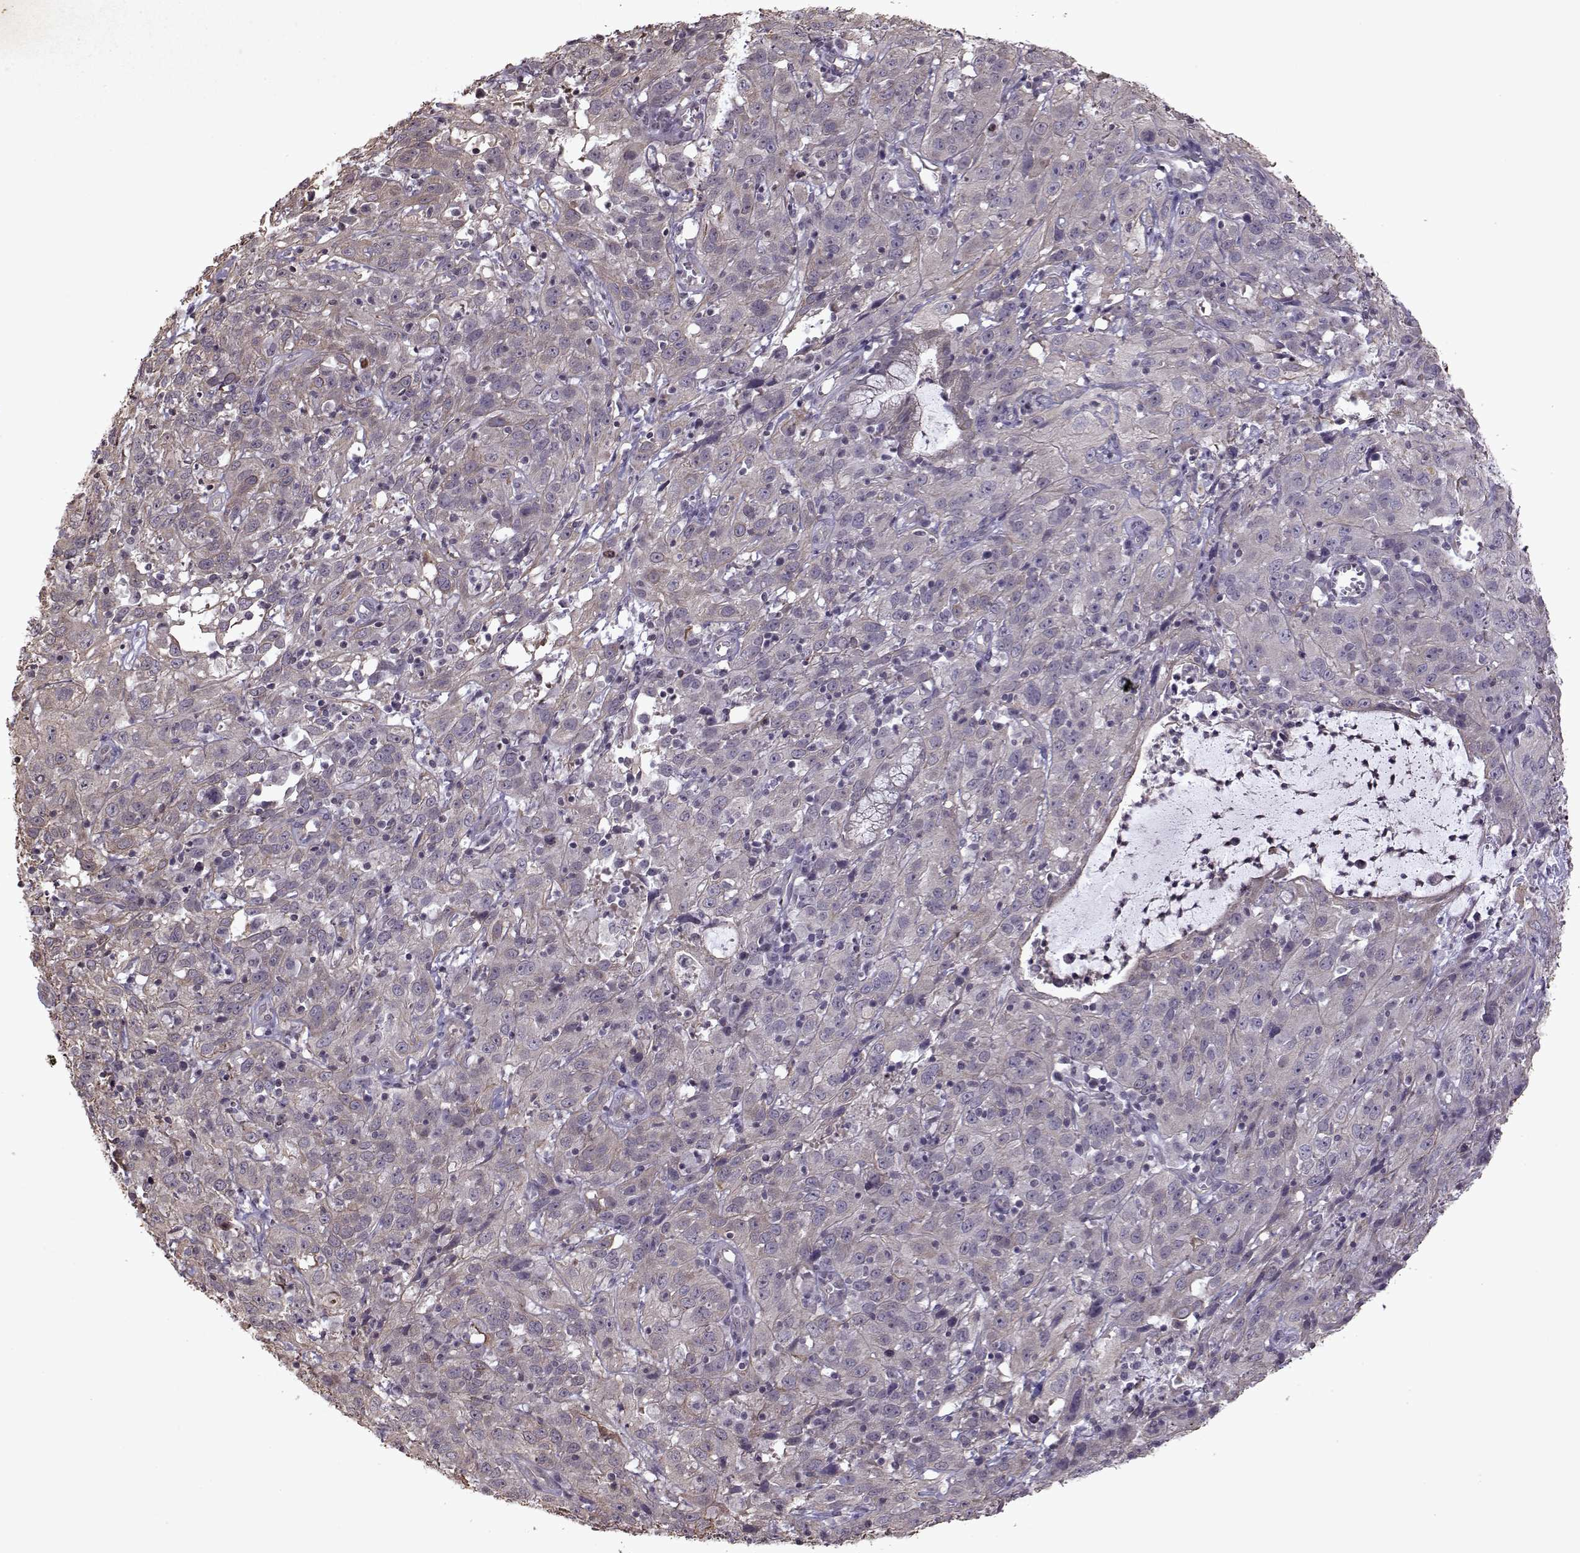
{"staining": {"intensity": "weak", "quantity": "<25%", "location": "cytoplasmic/membranous"}, "tissue": "cervical cancer", "cell_type": "Tumor cells", "image_type": "cancer", "snomed": [{"axis": "morphology", "description": "Squamous cell carcinoma, NOS"}, {"axis": "topography", "description": "Cervix"}], "caption": "Immunohistochemistry (IHC) histopathology image of human cervical cancer stained for a protein (brown), which shows no expression in tumor cells. Nuclei are stained in blue.", "gene": "KRT9", "patient": {"sex": "female", "age": 32}}